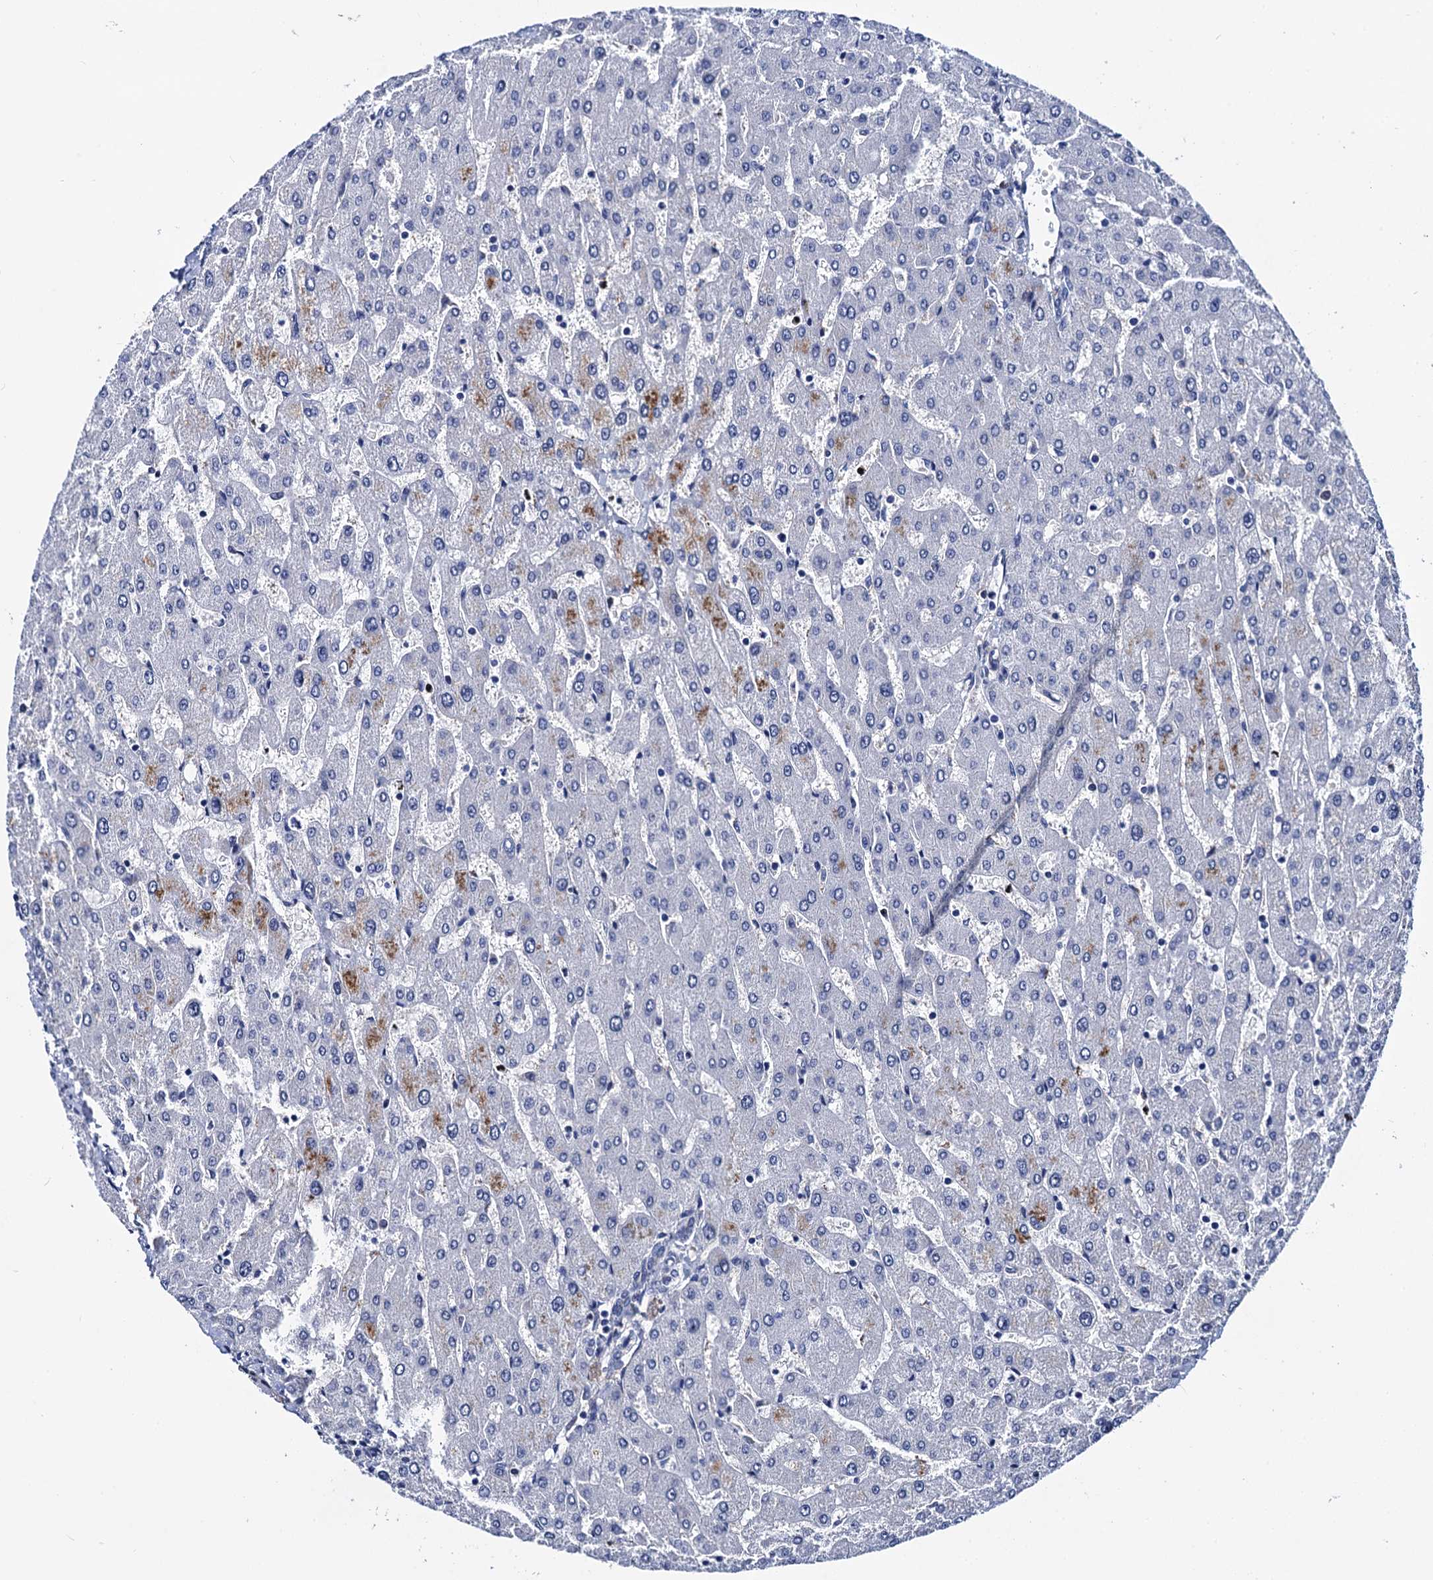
{"staining": {"intensity": "negative", "quantity": "none", "location": "none"}, "tissue": "liver", "cell_type": "Cholangiocytes", "image_type": "normal", "snomed": [{"axis": "morphology", "description": "Normal tissue, NOS"}, {"axis": "topography", "description": "Liver"}], "caption": "Immunohistochemistry micrograph of benign liver stained for a protein (brown), which shows no positivity in cholangiocytes. (IHC, brightfield microscopy, high magnification).", "gene": "ZDHHC18", "patient": {"sex": "male", "age": 55}}